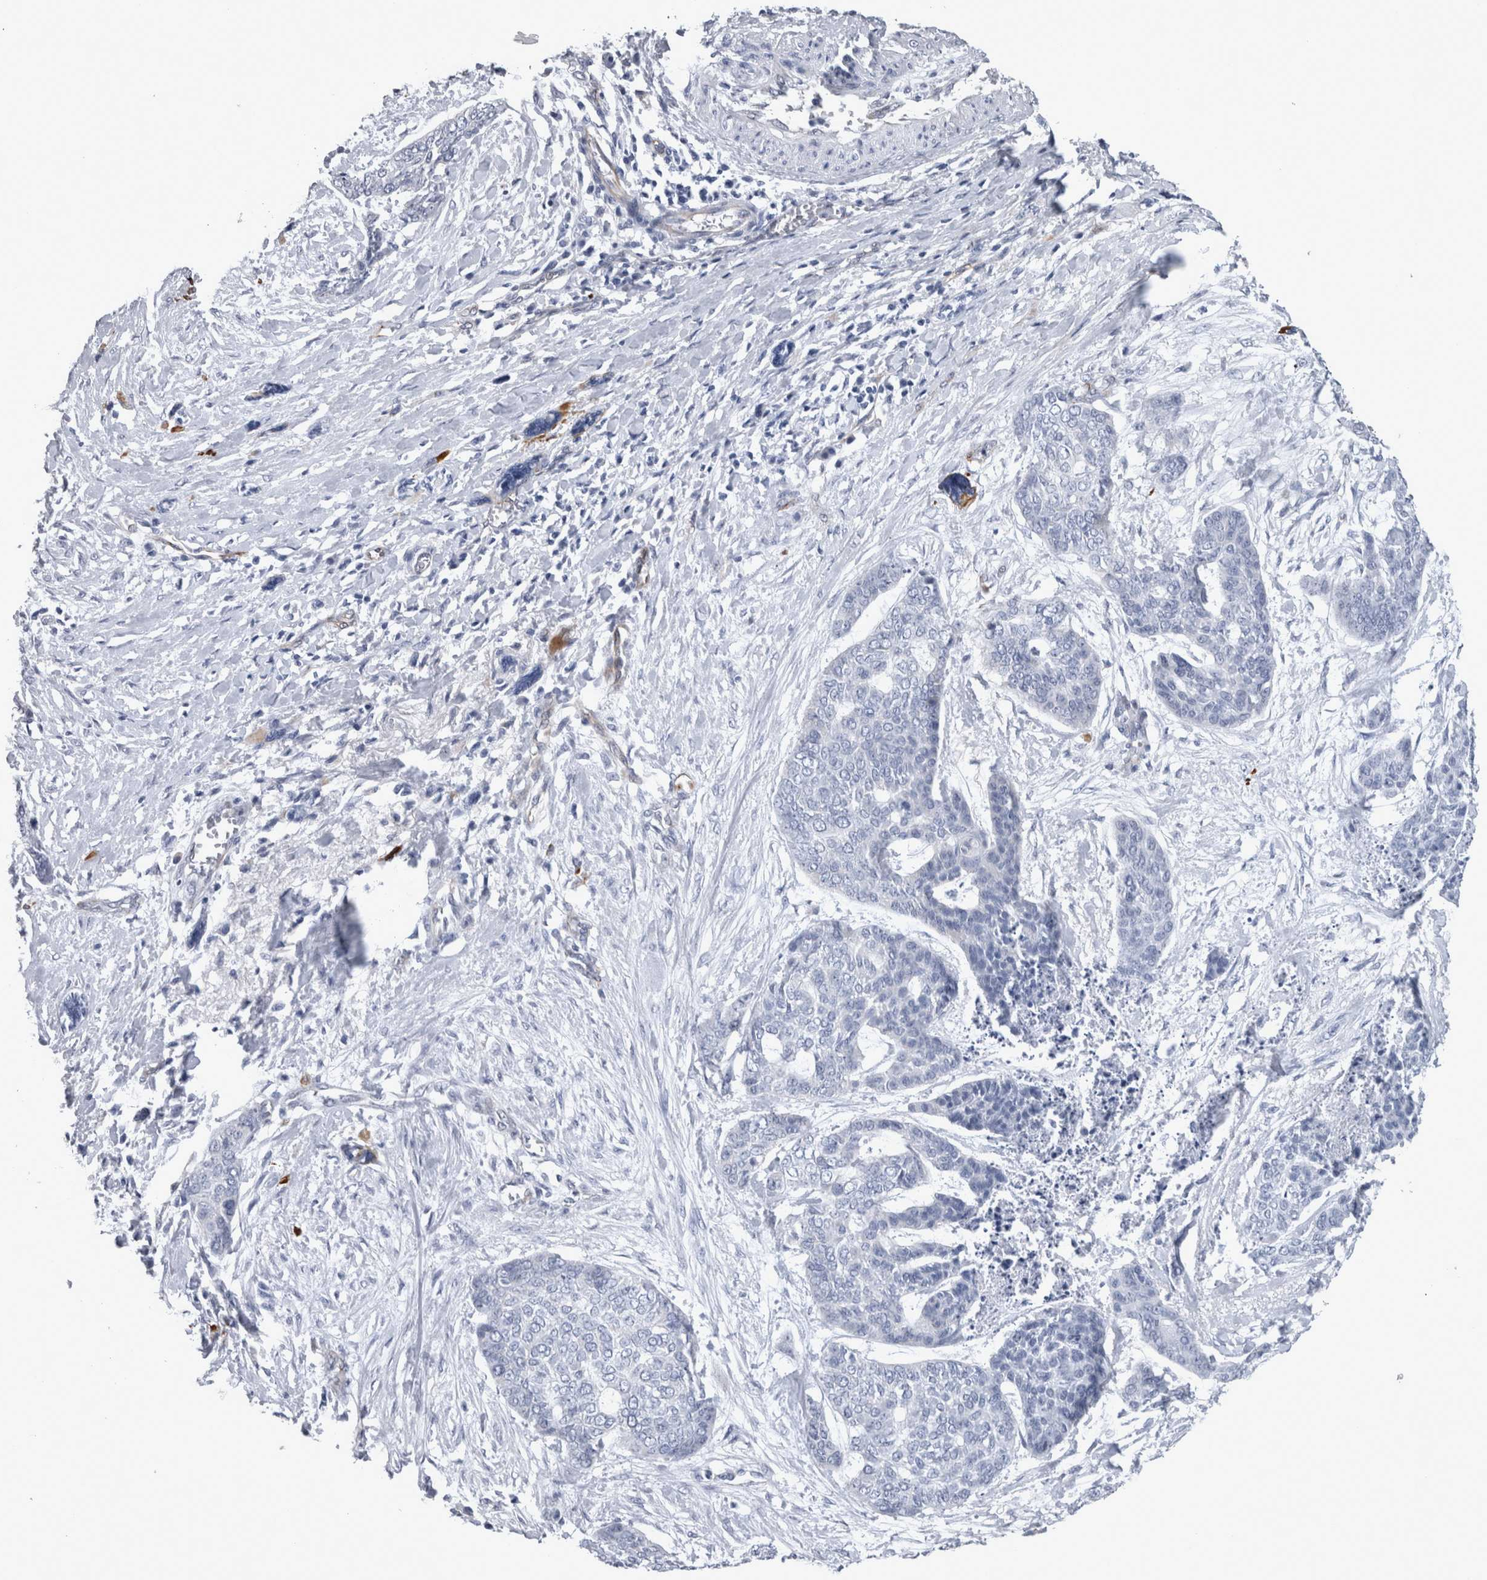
{"staining": {"intensity": "negative", "quantity": "none", "location": "none"}, "tissue": "skin cancer", "cell_type": "Tumor cells", "image_type": "cancer", "snomed": [{"axis": "morphology", "description": "Basal cell carcinoma"}, {"axis": "topography", "description": "Skin"}], "caption": "A photomicrograph of human basal cell carcinoma (skin) is negative for staining in tumor cells.", "gene": "VWDE", "patient": {"sex": "female", "age": 64}}